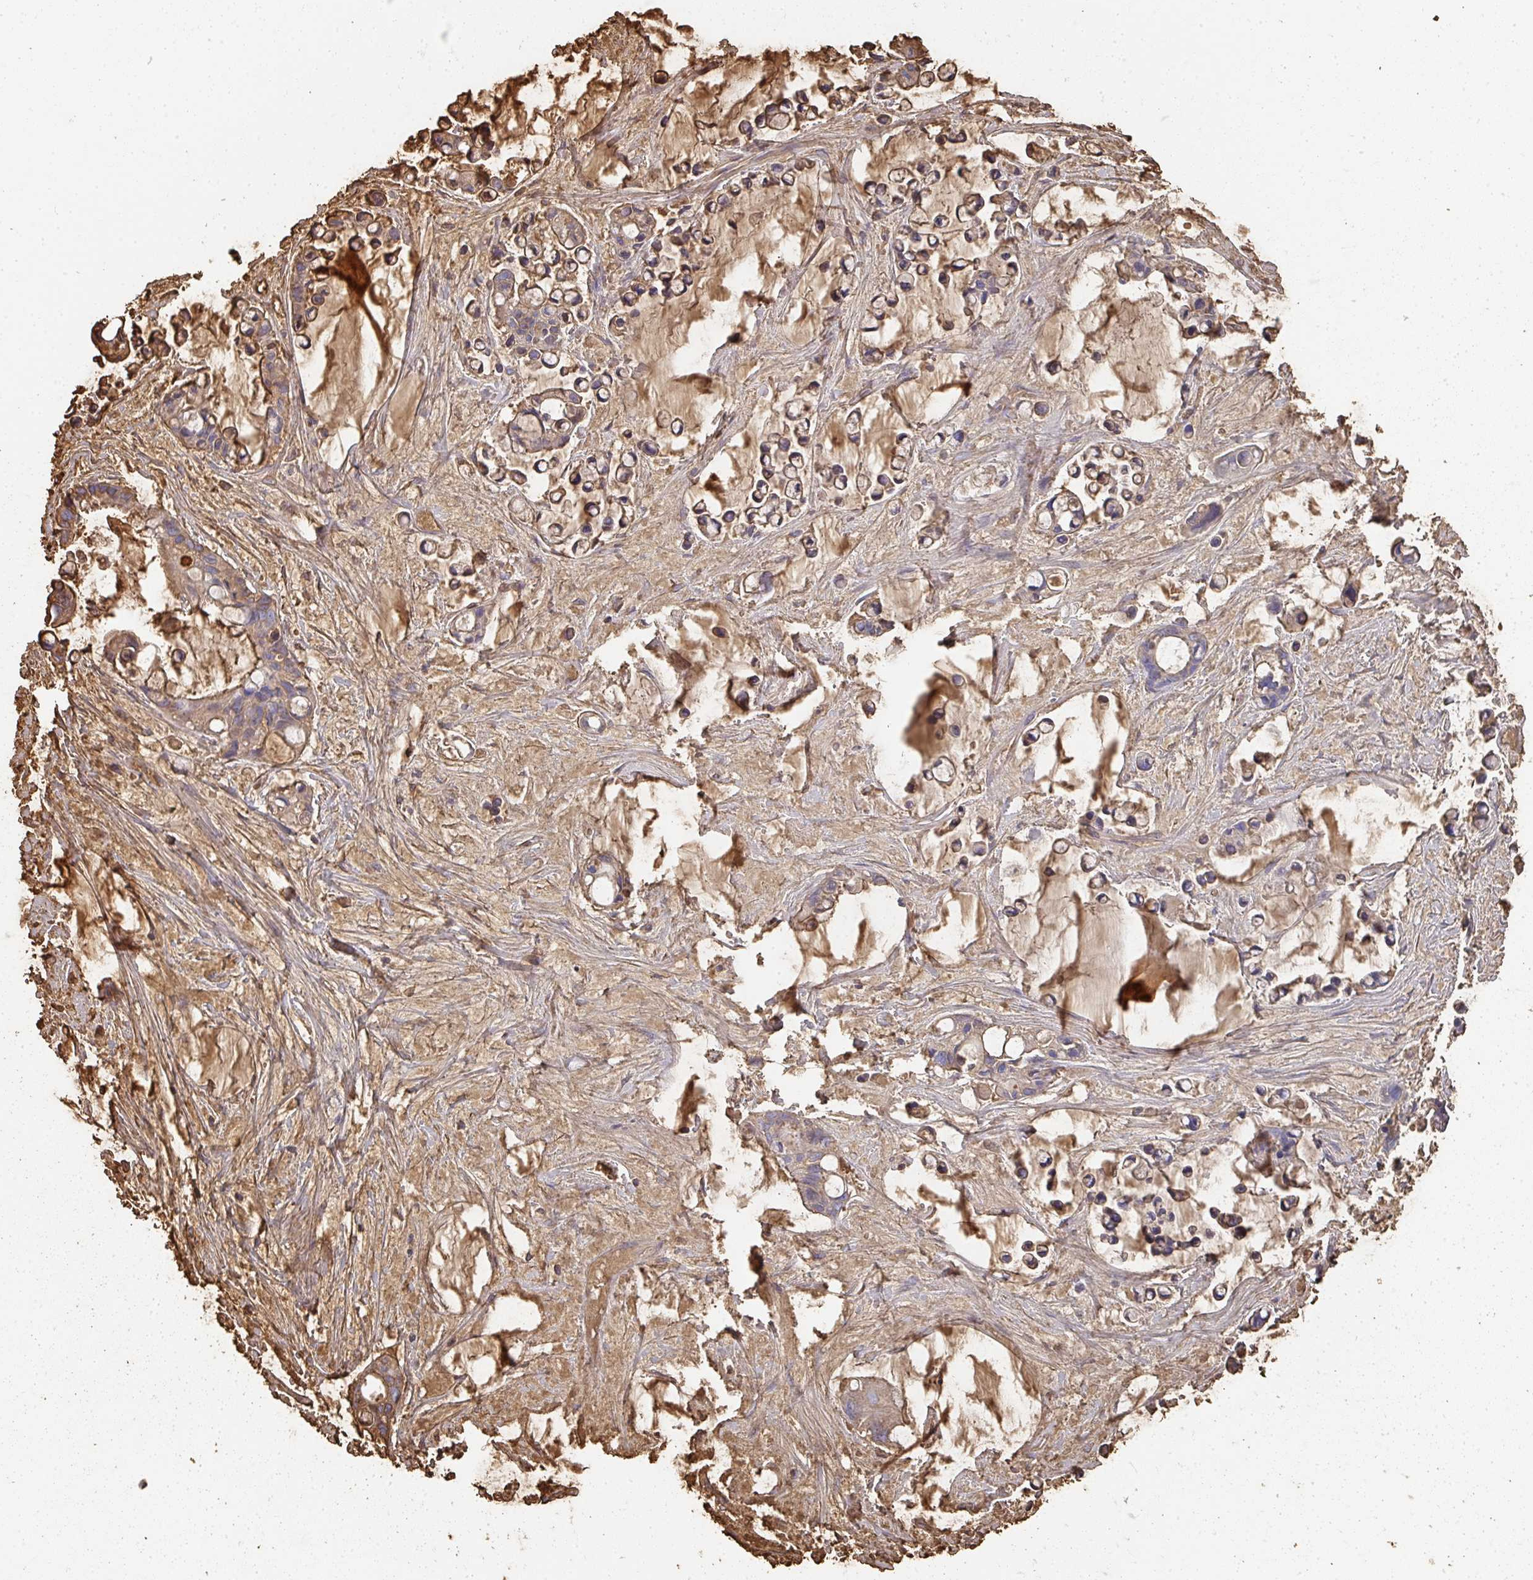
{"staining": {"intensity": "weak", "quantity": "25%-75%", "location": "cytoplasmic/membranous"}, "tissue": "ovarian cancer", "cell_type": "Tumor cells", "image_type": "cancer", "snomed": [{"axis": "morphology", "description": "Cystadenocarcinoma, mucinous, NOS"}, {"axis": "topography", "description": "Ovary"}], "caption": "Protein analysis of ovarian cancer tissue displays weak cytoplasmic/membranous expression in approximately 25%-75% of tumor cells.", "gene": "ALB", "patient": {"sex": "female", "age": 63}}